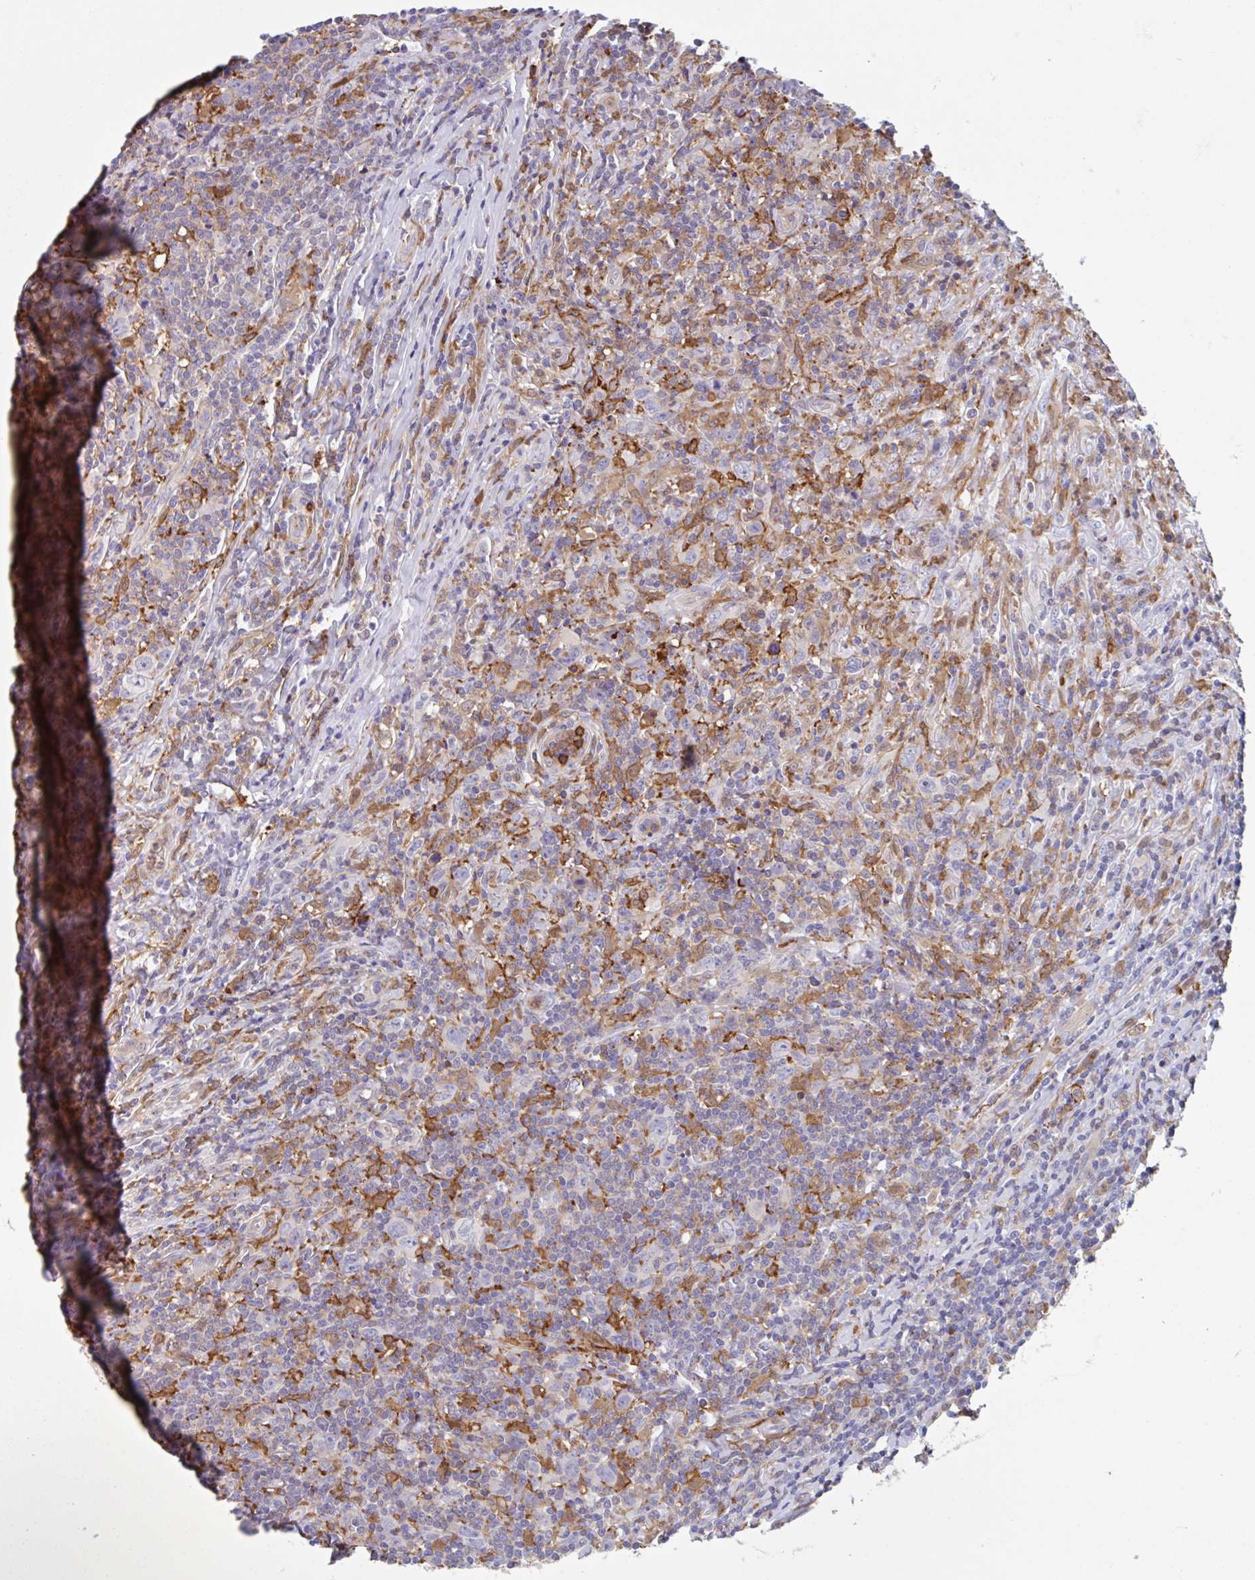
{"staining": {"intensity": "negative", "quantity": "none", "location": "none"}, "tissue": "lymphoma", "cell_type": "Tumor cells", "image_type": "cancer", "snomed": [{"axis": "morphology", "description": "Hodgkin's disease, NOS"}, {"axis": "topography", "description": "Lymph node"}], "caption": "Tumor cells show no significant expression in lymphoma.", "gene": "EFHD1", "patient": {"sex": "female", "age": 18}}